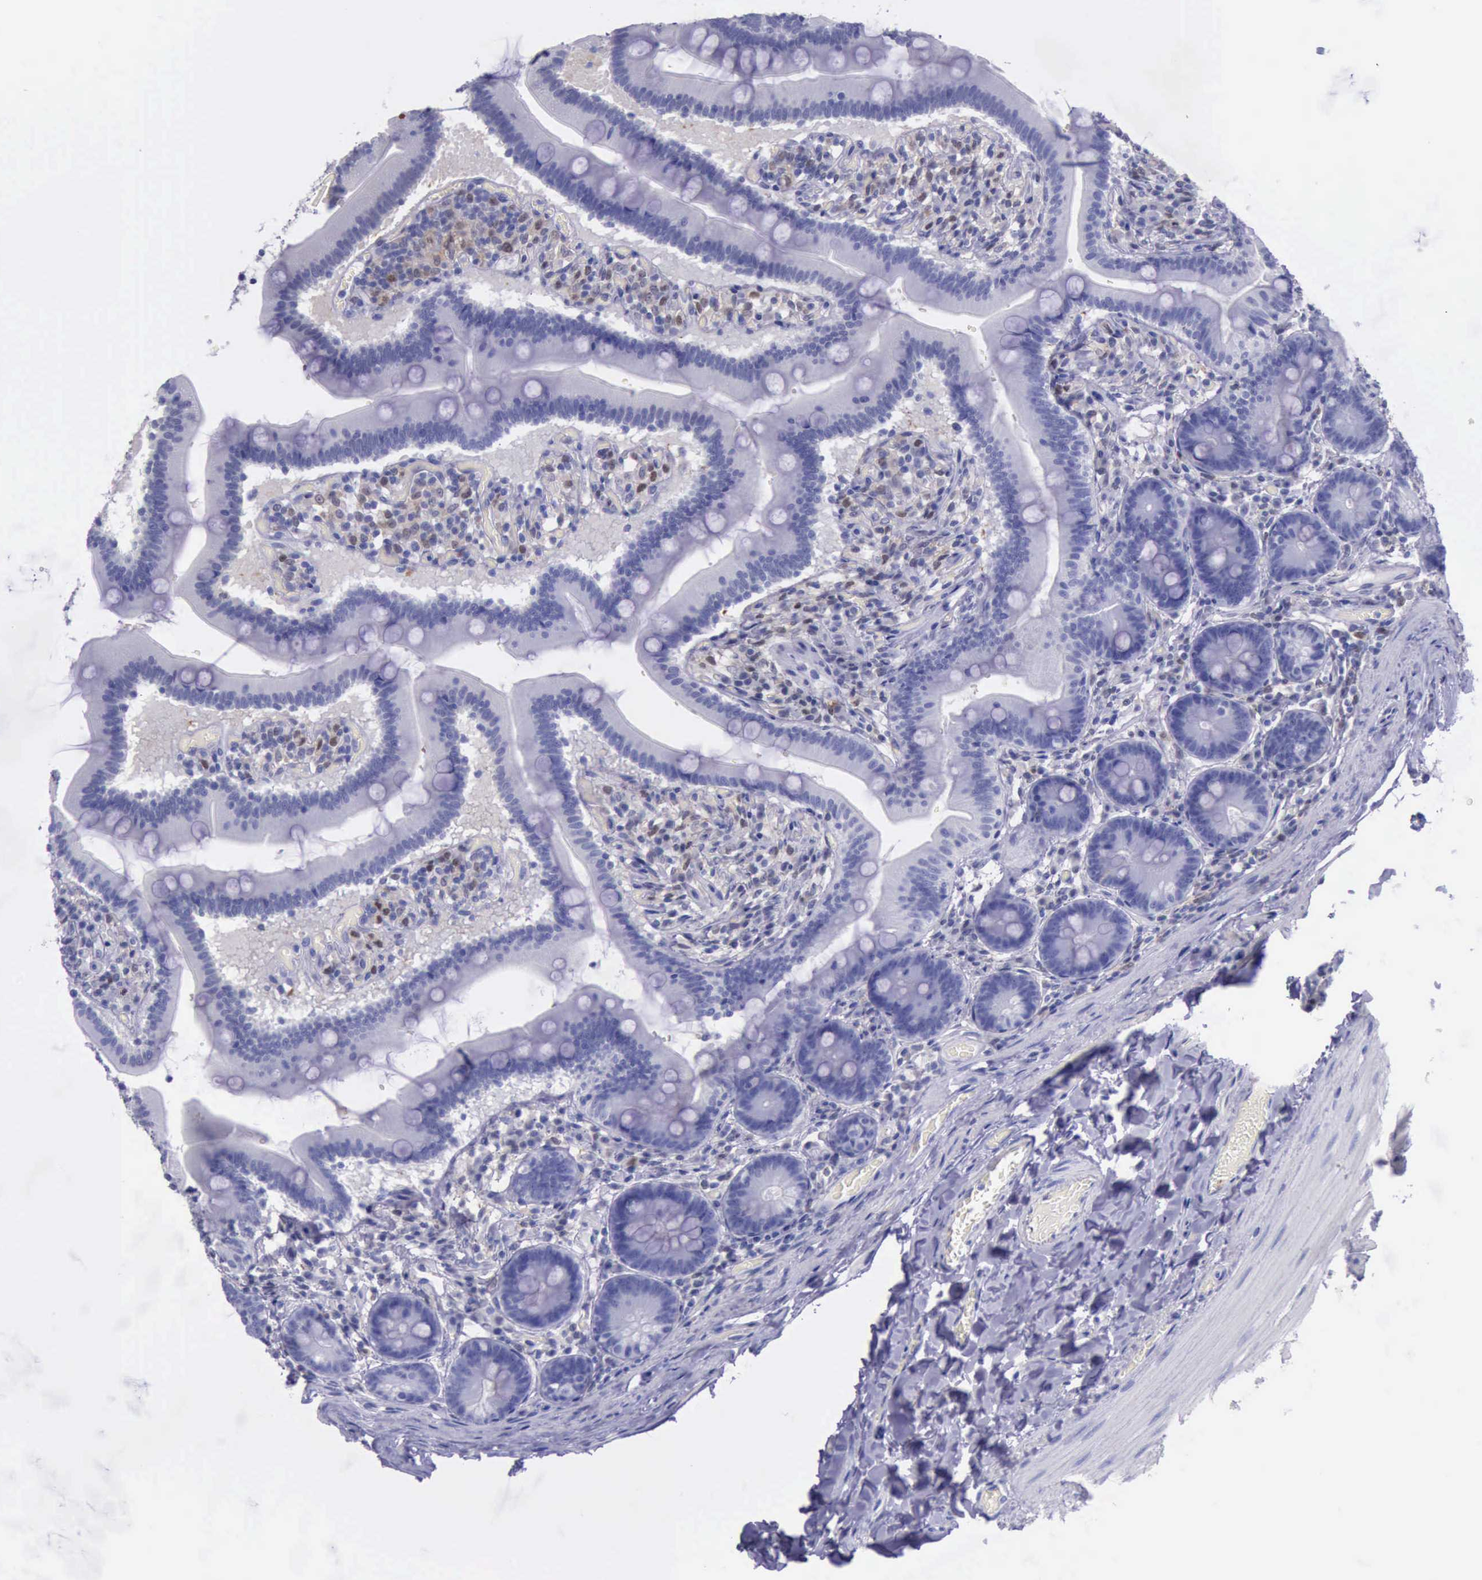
{"staining": {"intensity": "negative", "quantity": "none", "location": "none"}, "tissue": "duodenum", "cell_type": "Glandular cells", "image_type": "normal", "snomed": [{"axis": "morphology", "description": "Normal tissue, NOS"}, {"axis": "topography", "description": "Duodenum"}], "caption": "The histopathology image demonstrates no significant positivity in glandular cells of duodenum.", "gene": "TYMP", "patient": {"sex": "male", "age": 66}}